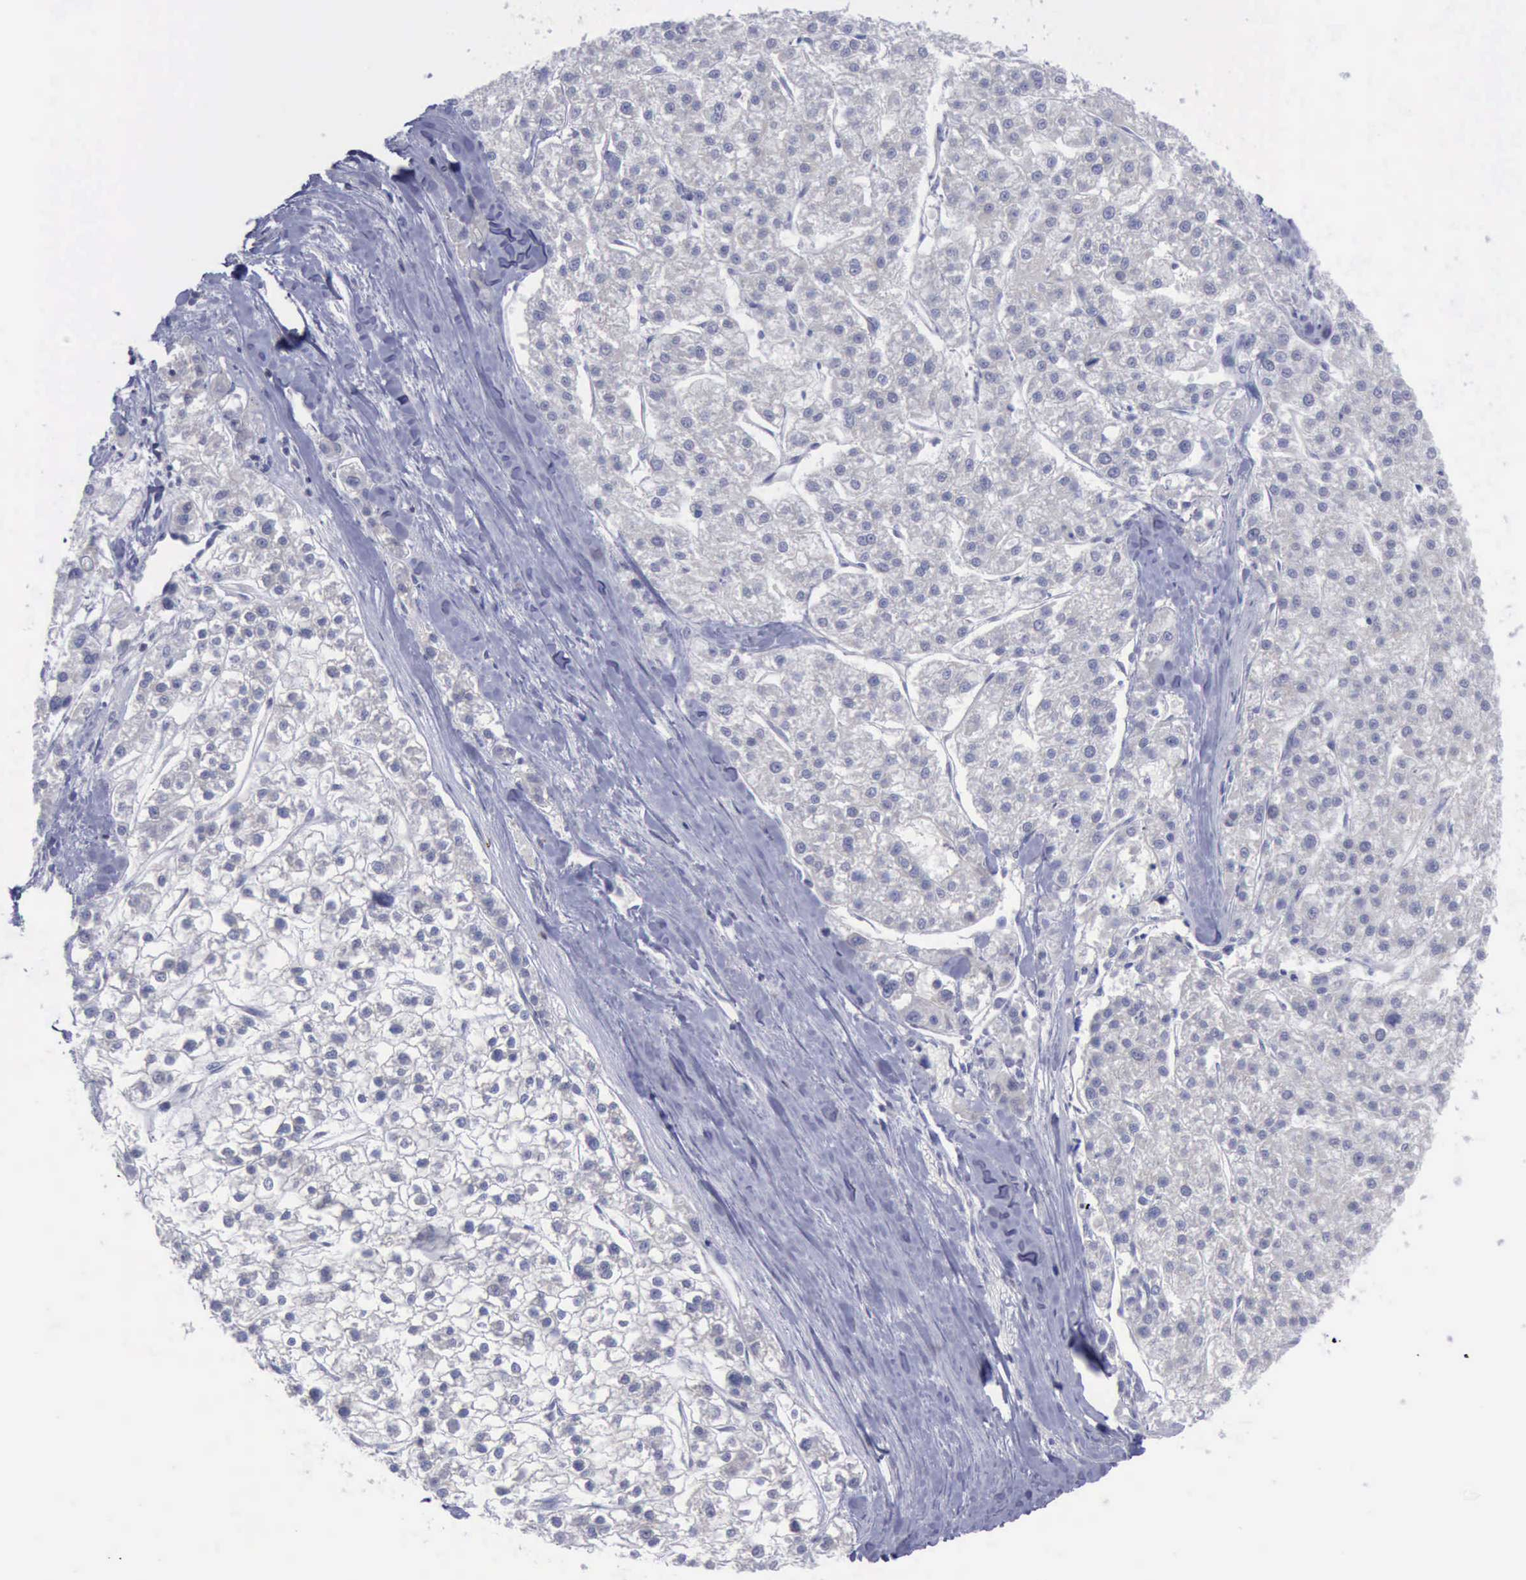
{"staining": {"intensity": "negative", "quantity": "none", "location": "none"}, "tissue": "liver cancer", "cell_type": "Tumor cells", "image_type": "cancer", "snomed": [{"axis": "morphology", "description": "Carcinoma, Hepatocellular, NOS"}, {"axis": "topography", "description": "Liver"}], "caption": "IHC of liver cancer displays no expression in tumor cells.", "gene": "SATB2", "patient": {"sex": "female", "age": 85}}